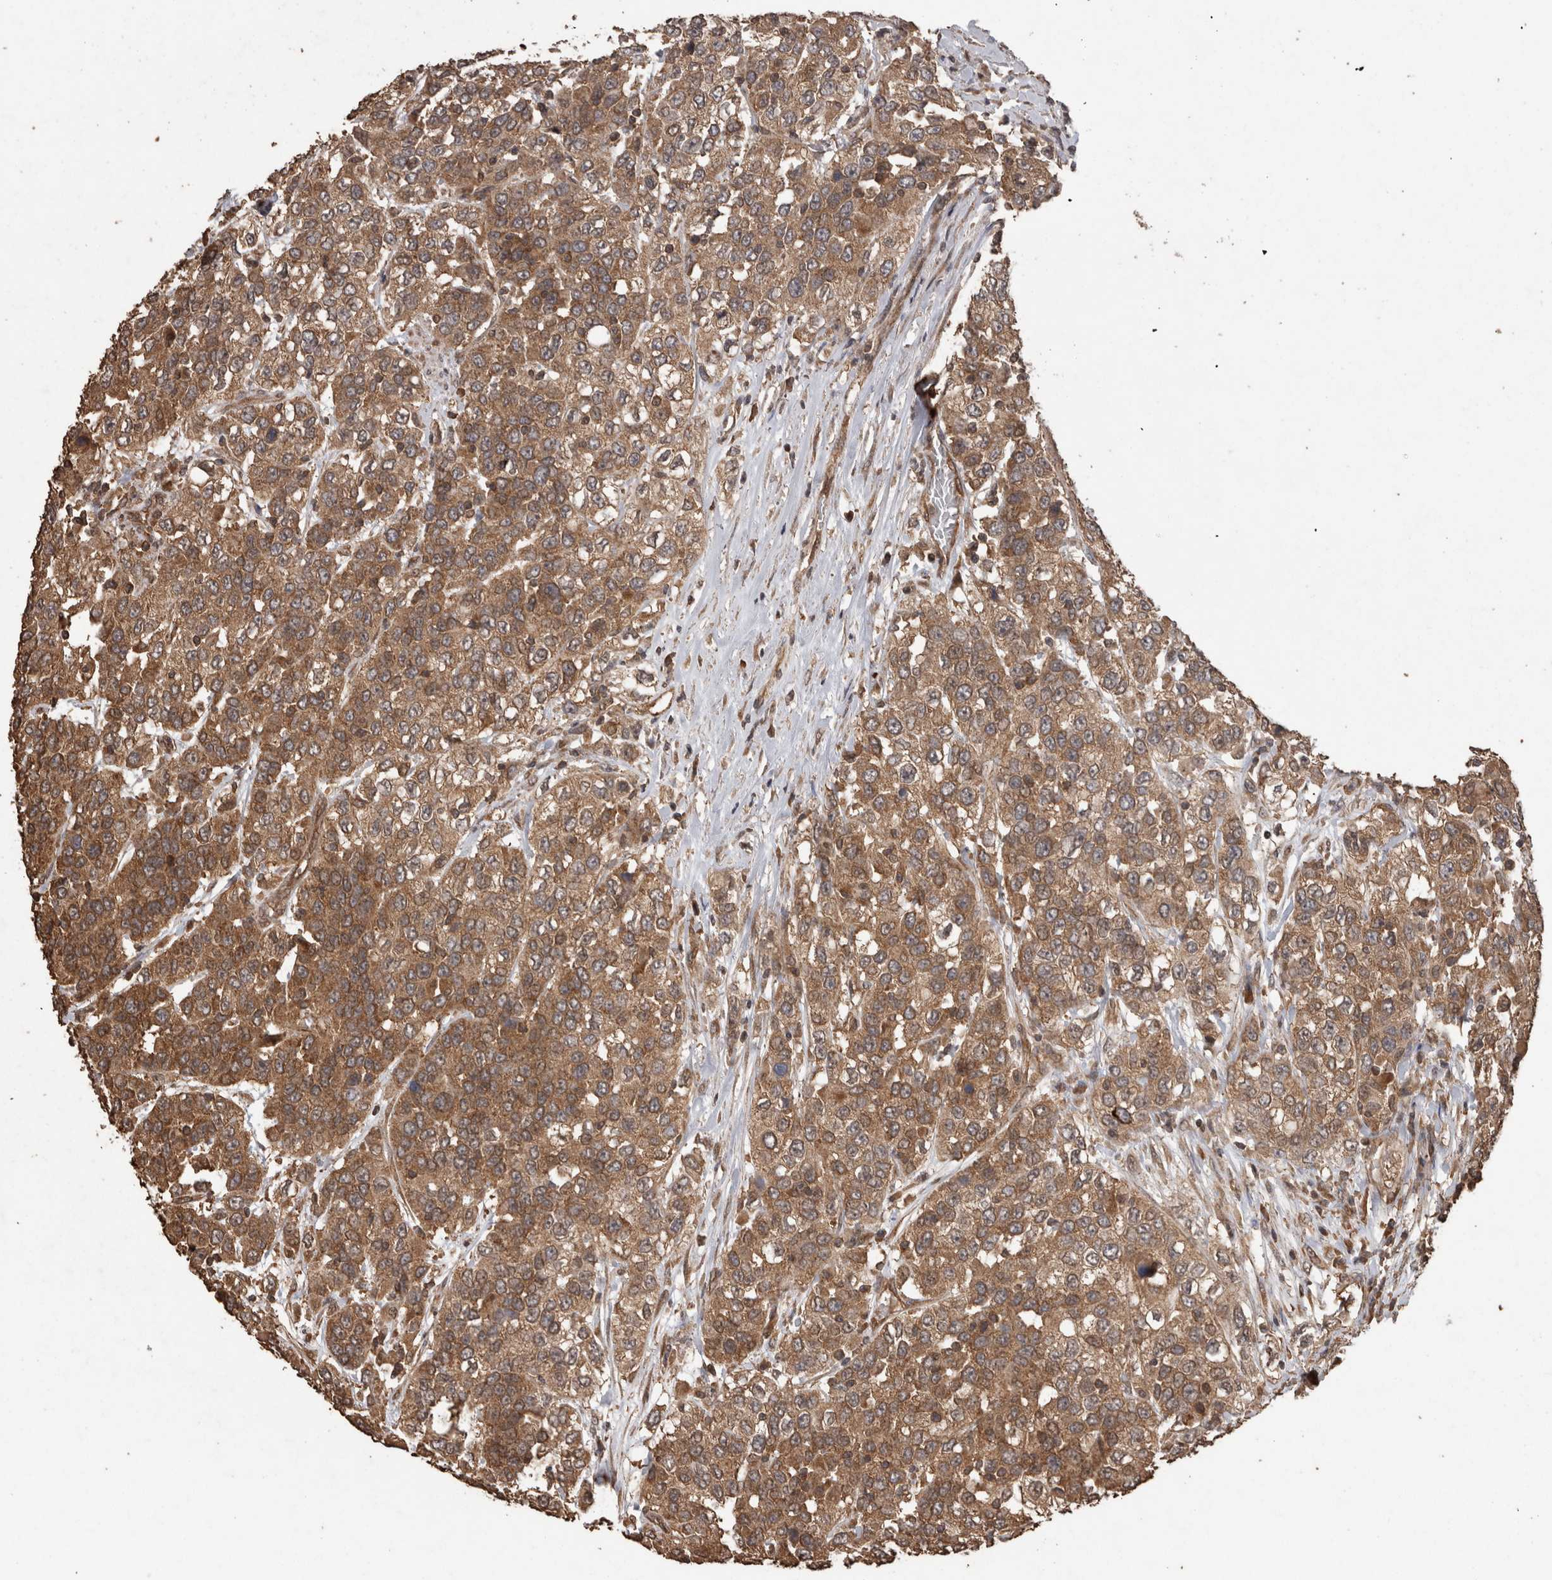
{"staining": {"intensity": "moderate", "quantity": ">75%", "location": "cytoplasmic/membranous"}, "tissue": "urothelial cancer", "cell_type": "Tumor cells", "image_type": "cancer", "snomed": [{"axis": "morphology", "description": "Urothelial carcinoma, High grade"}, {"axis": "topography", "description": "Urinary bladder"}], "caption": "This image shows immunohistochemistry (IHC) staining of human urothelial cancer, with medium moderate cytoplasmic/membranous positivity in approximately >75% of tumor cells.", "gene": "PINK1", "patient": {"sex": "female", "age": 80}}